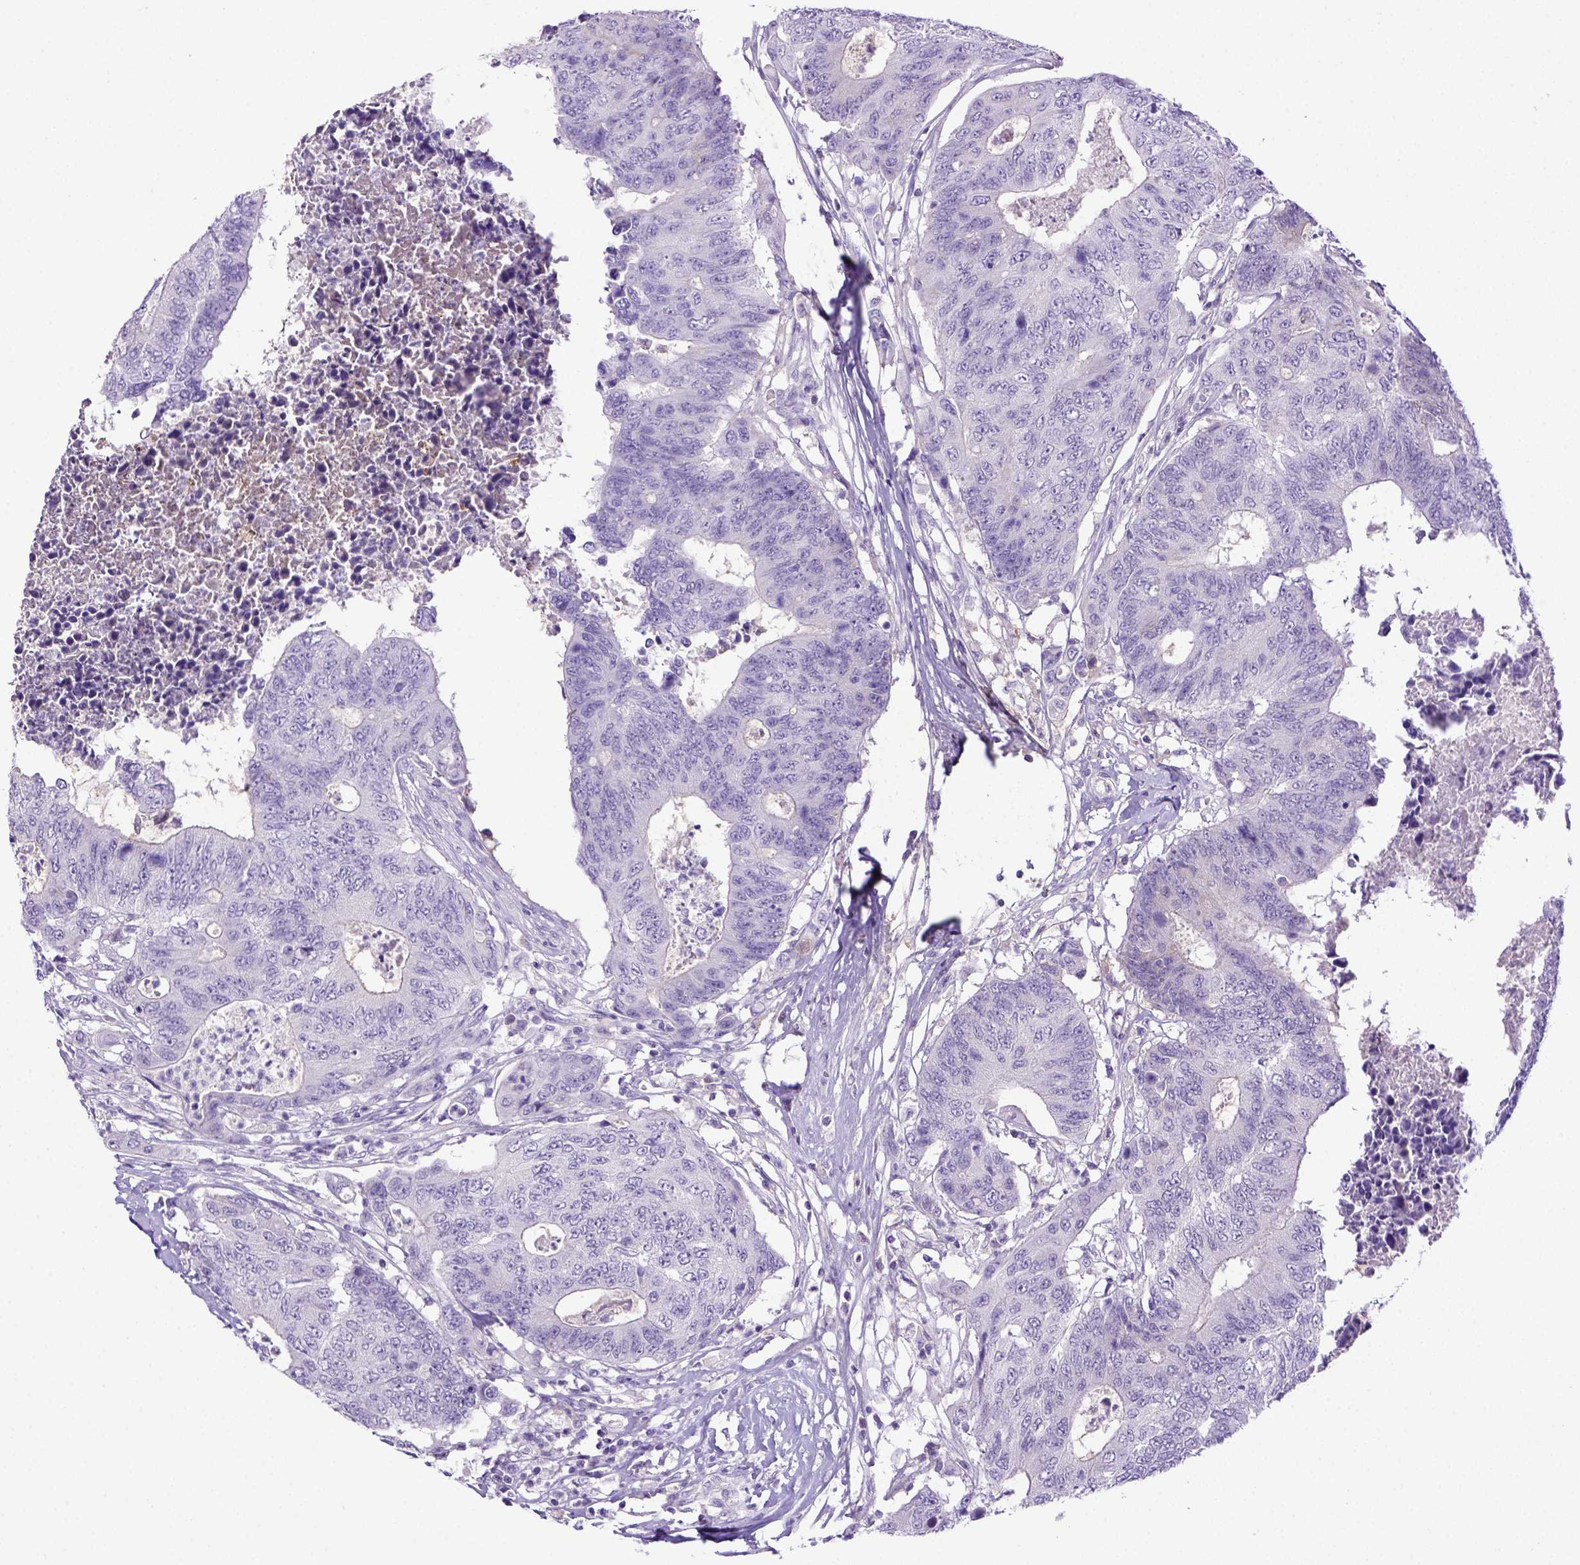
{"staining": {"intensity": "negative", "quantity": "none", "location": "none"}, "tissue": "colorectal cancer", "cell_type": "Tumor cells", "image_type": "cancer", "snomed": [{"axis": "morphology", "description": "Adenocarcinoma, NOS"}, {"axis": "topography", "description": "Colon"}], "caption": "This is an immunohistochemistry (IHC) photomicrograph of adenocarcinoma (colorectal). There is no positivity in tumor cells.", "gene": "ITIH4", "patient": {"sex": "female", "age": 48}}